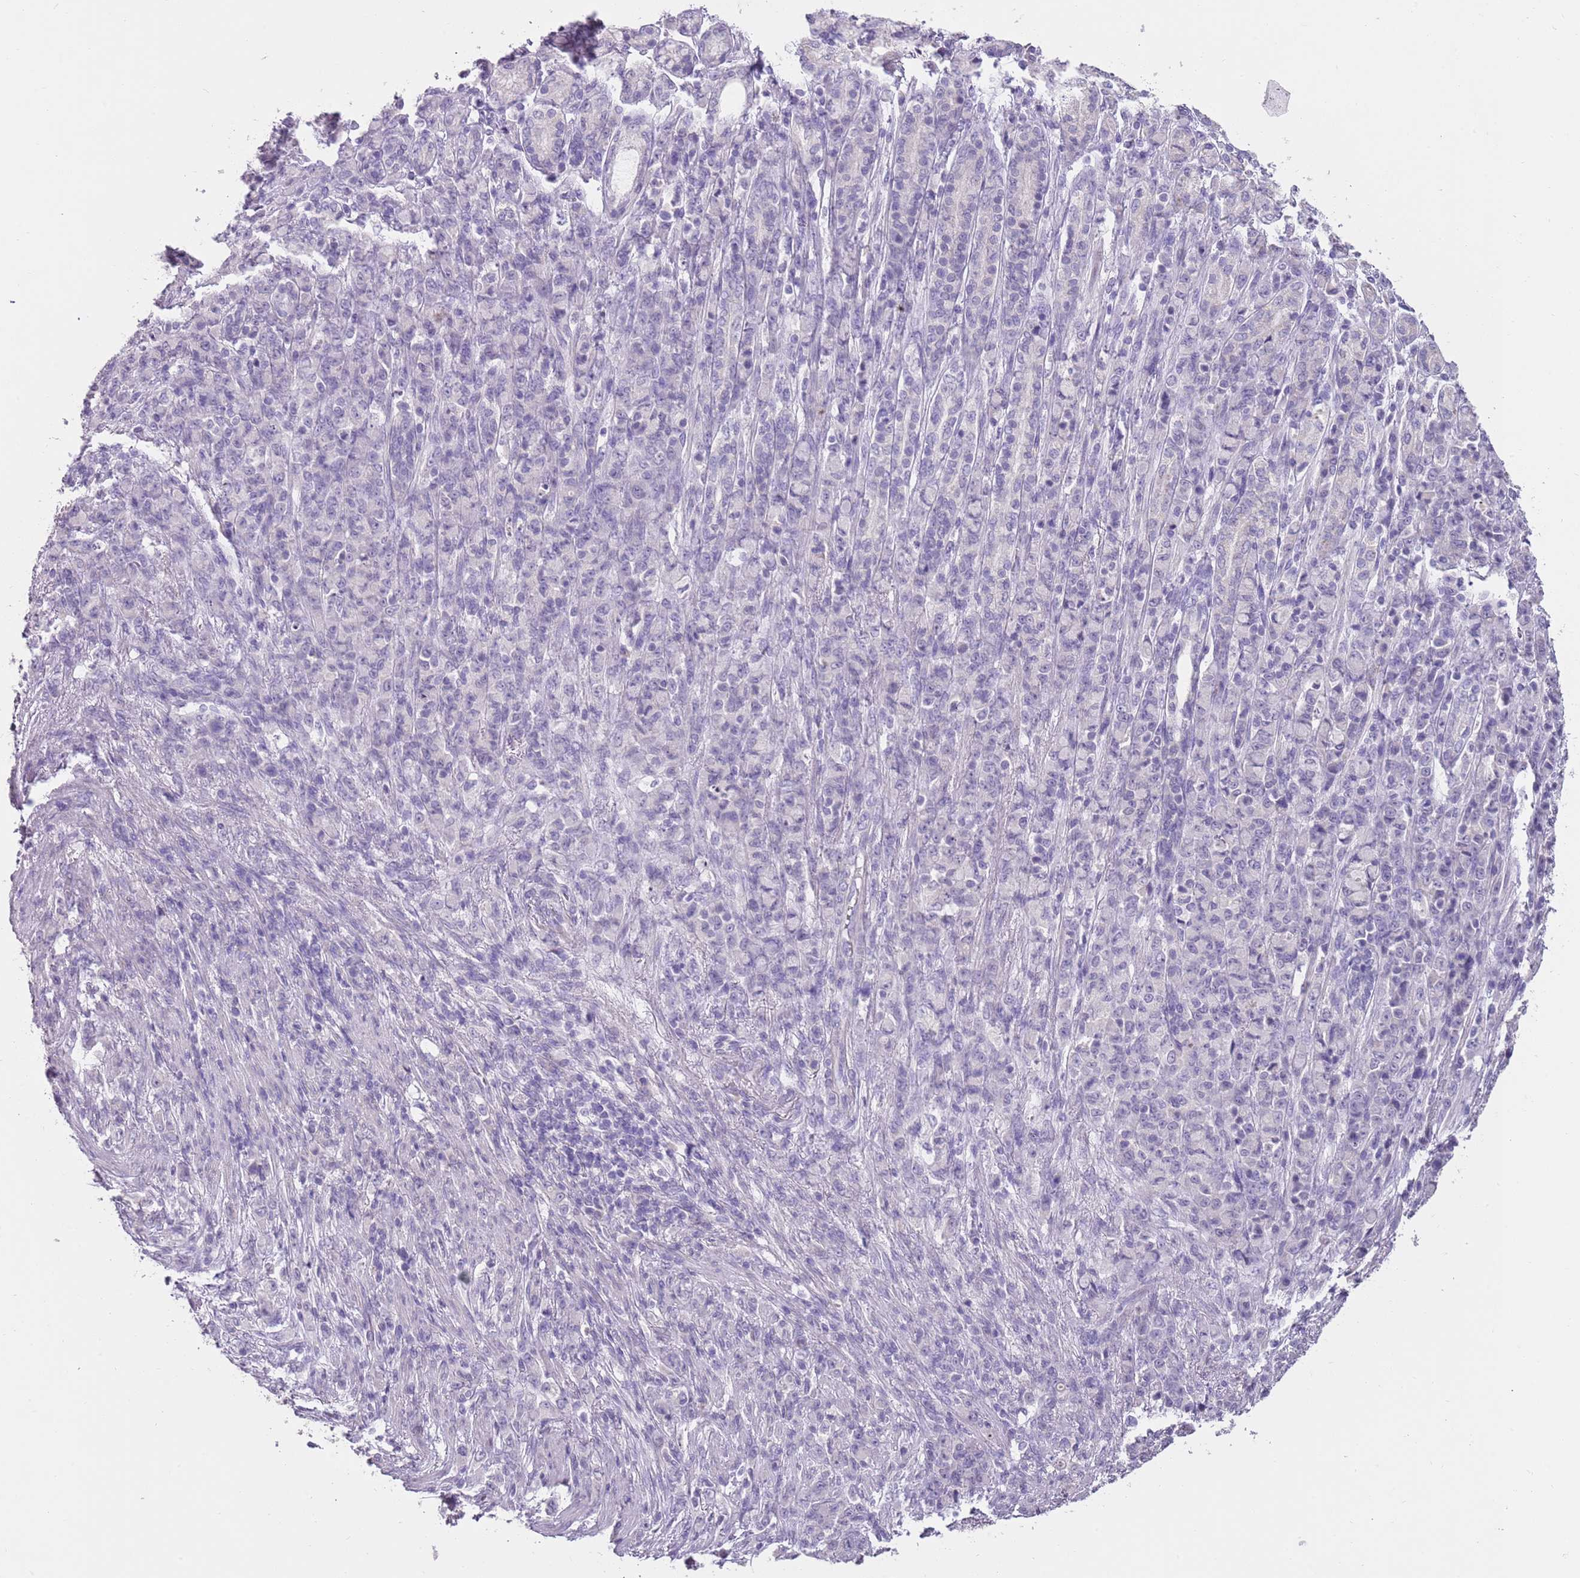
{"staining": {"intensity": "negative", "quantity": "none", "location": "none"}, "tissue": "stomach cancer", "cell_type": "Tumor cells", "image_type": "cancer", "snomed": [{"axis": "morphology", "description": "Adenocarcinoma, NOS"}, {"axis": "topography", "description": "Stomach"}], "caption": "This image is of stomach cancer (adenocarcinoma) stained with immunohistochemistry (IHC) to label a protein in brown with the nuclei are counter-stained blue. There is no positivity in tumor cells.", "gene": "SLC35E3", "patient": {"sex": "female", "age": 79}}